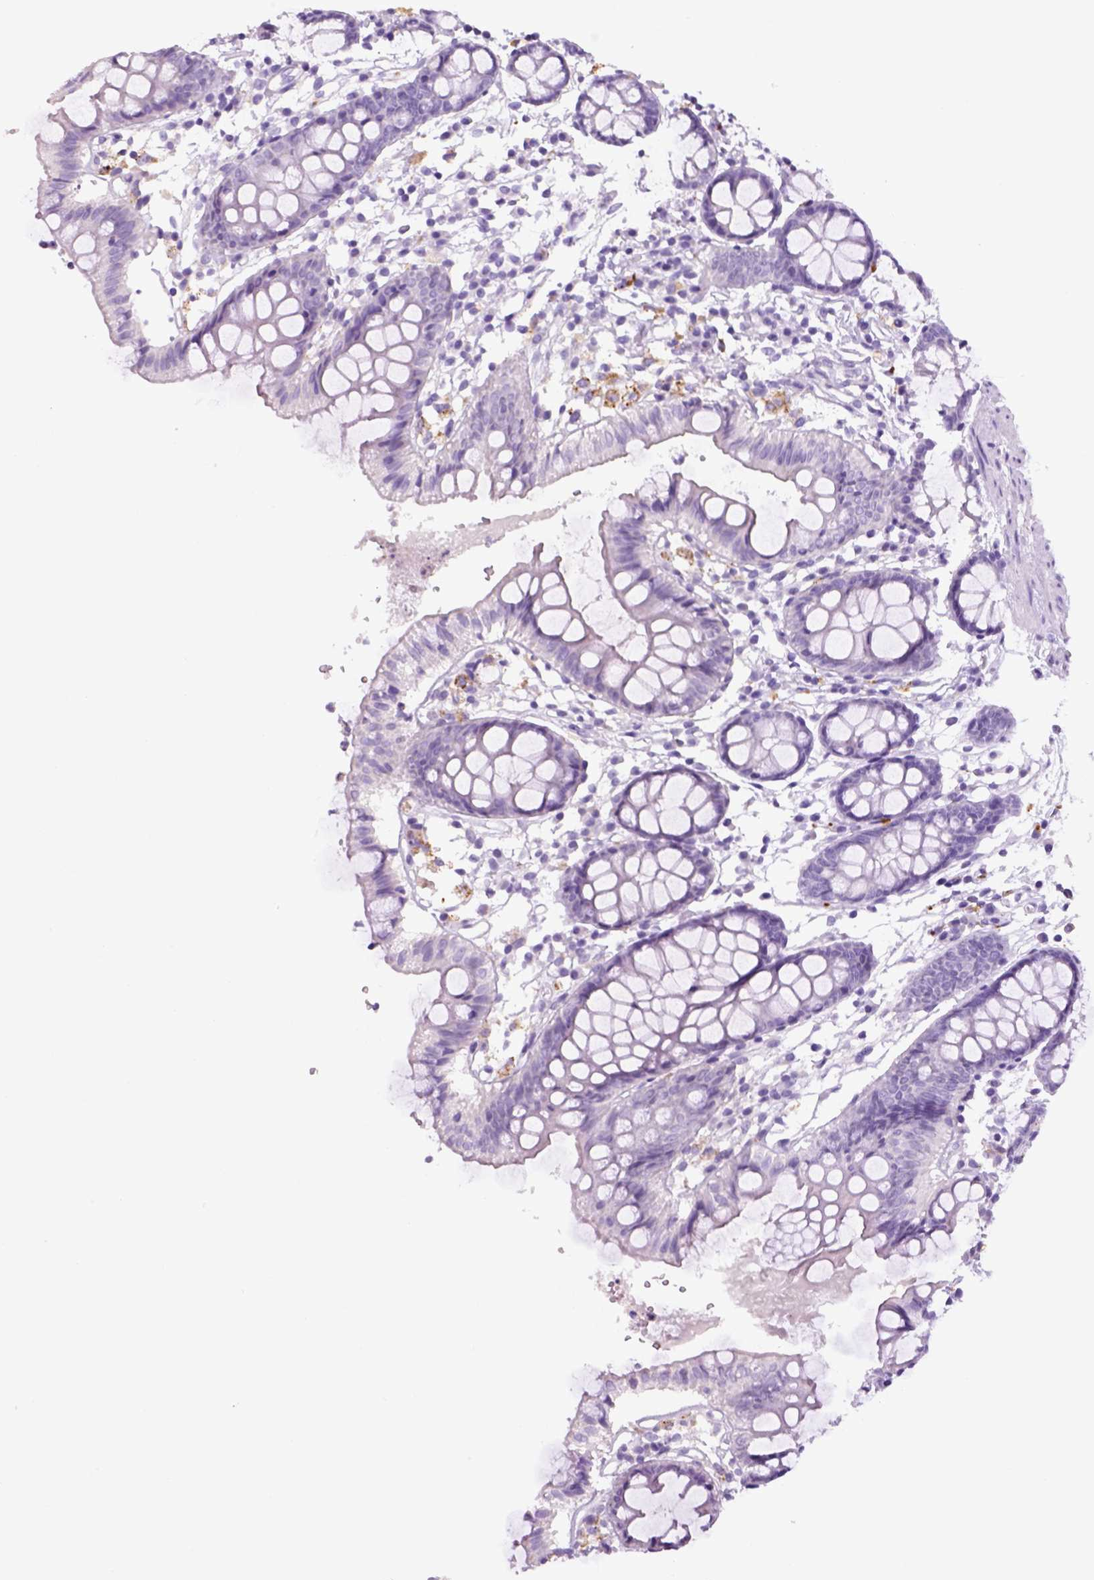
{"staining": {"intensity": "negative", "quantity": "none", "location": "none"}, "tissue": "colon", "cell_type": "Endothelial cells", "image_type": "normal", "snomed": [{"axis": "morphology", "description": "Normal tissue, NOS"}, {"axis": "topography", "description": "Colon"}], "caption": "High magnification brightfield microscopy of unremarkable colon stained with DAB (brown) and counterstained with hematoxylin (blue): endothelial cells show no significant expression.", "gene": "KRT71", "patient": {"sex": "female", "age": 84}}